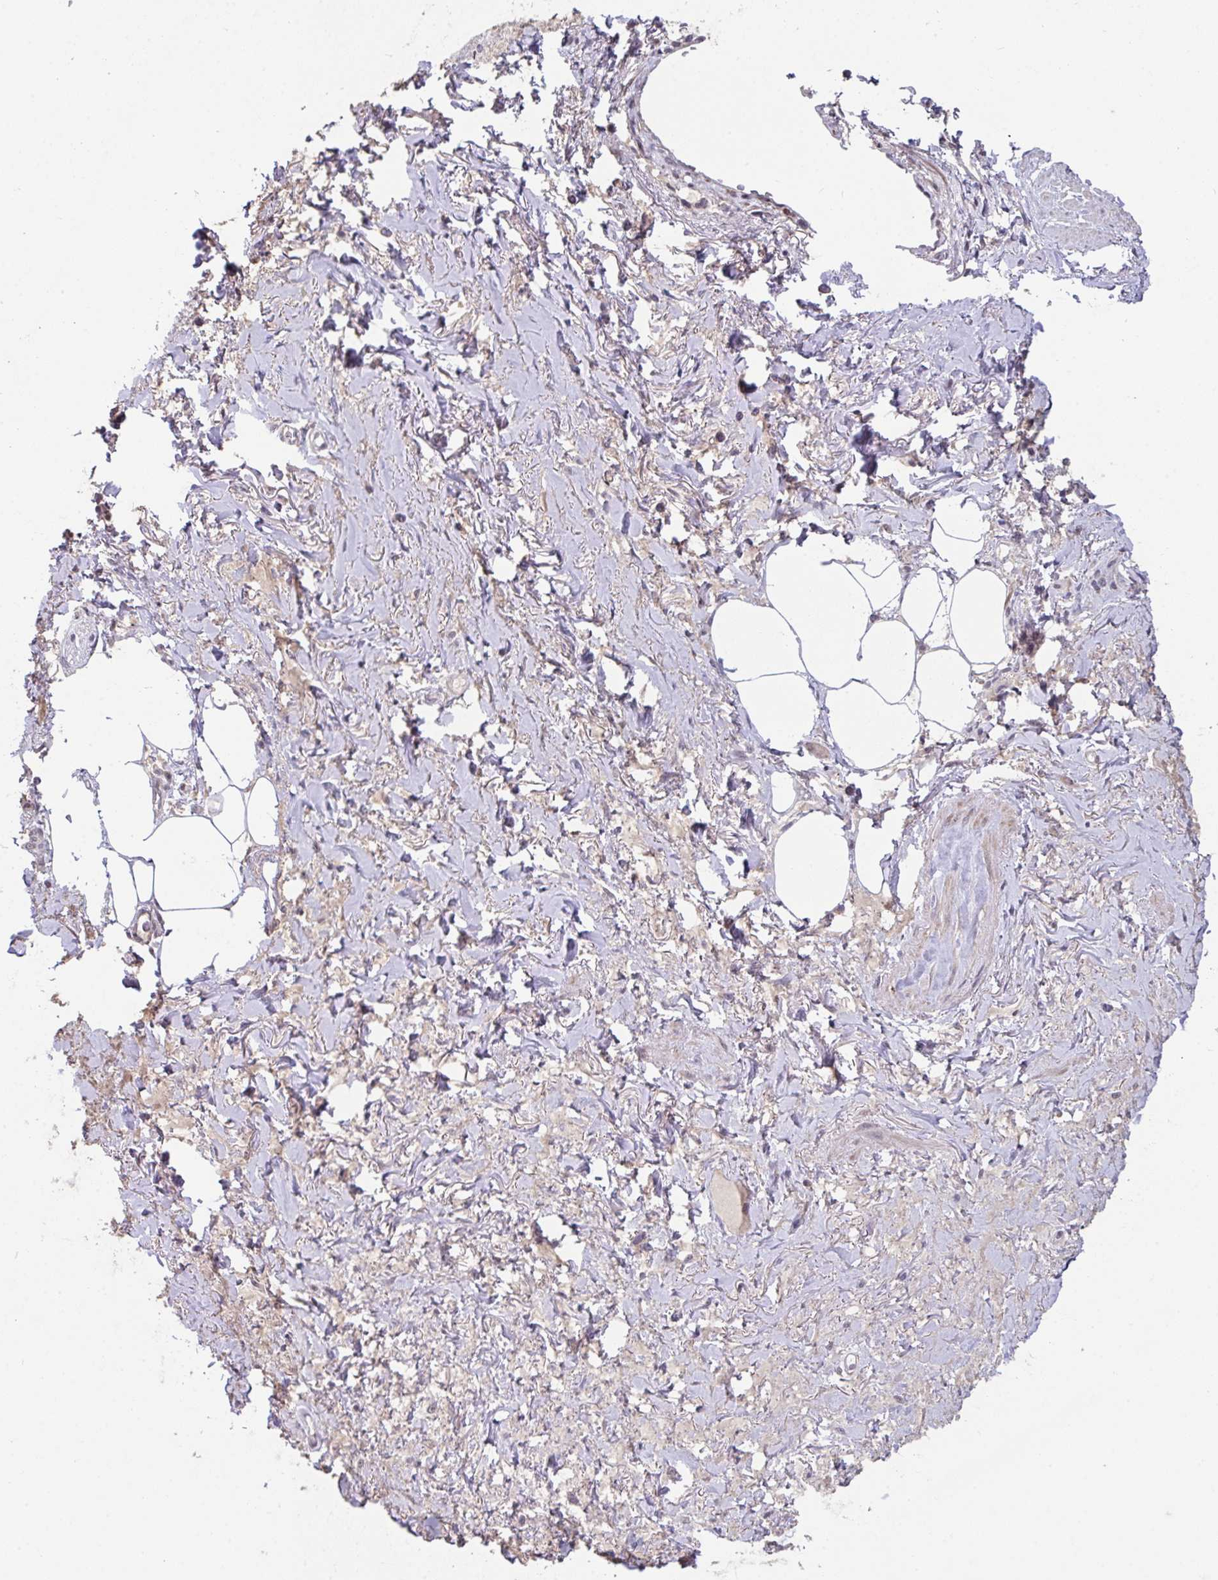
{"staining": {"intensity": "negative", "quantity": "none", "location": "none"}, "tissue": "adipose tissue", "cell_type": "Adipocytes", "image_type": "normal", "snomed": [{"axis": "morphology", "description": "Normal tissue, NOS"}, {"axis": "topography", "description": "Vagina"}, {"axis": "topography", "description": "Peripheral nerve tissue"}], "caption": "A histopathology image of human adipose tissue is negative for staining in adipocytes.", "gene": "RBBP6", "patient": {"sex": "female", "age": 71}}